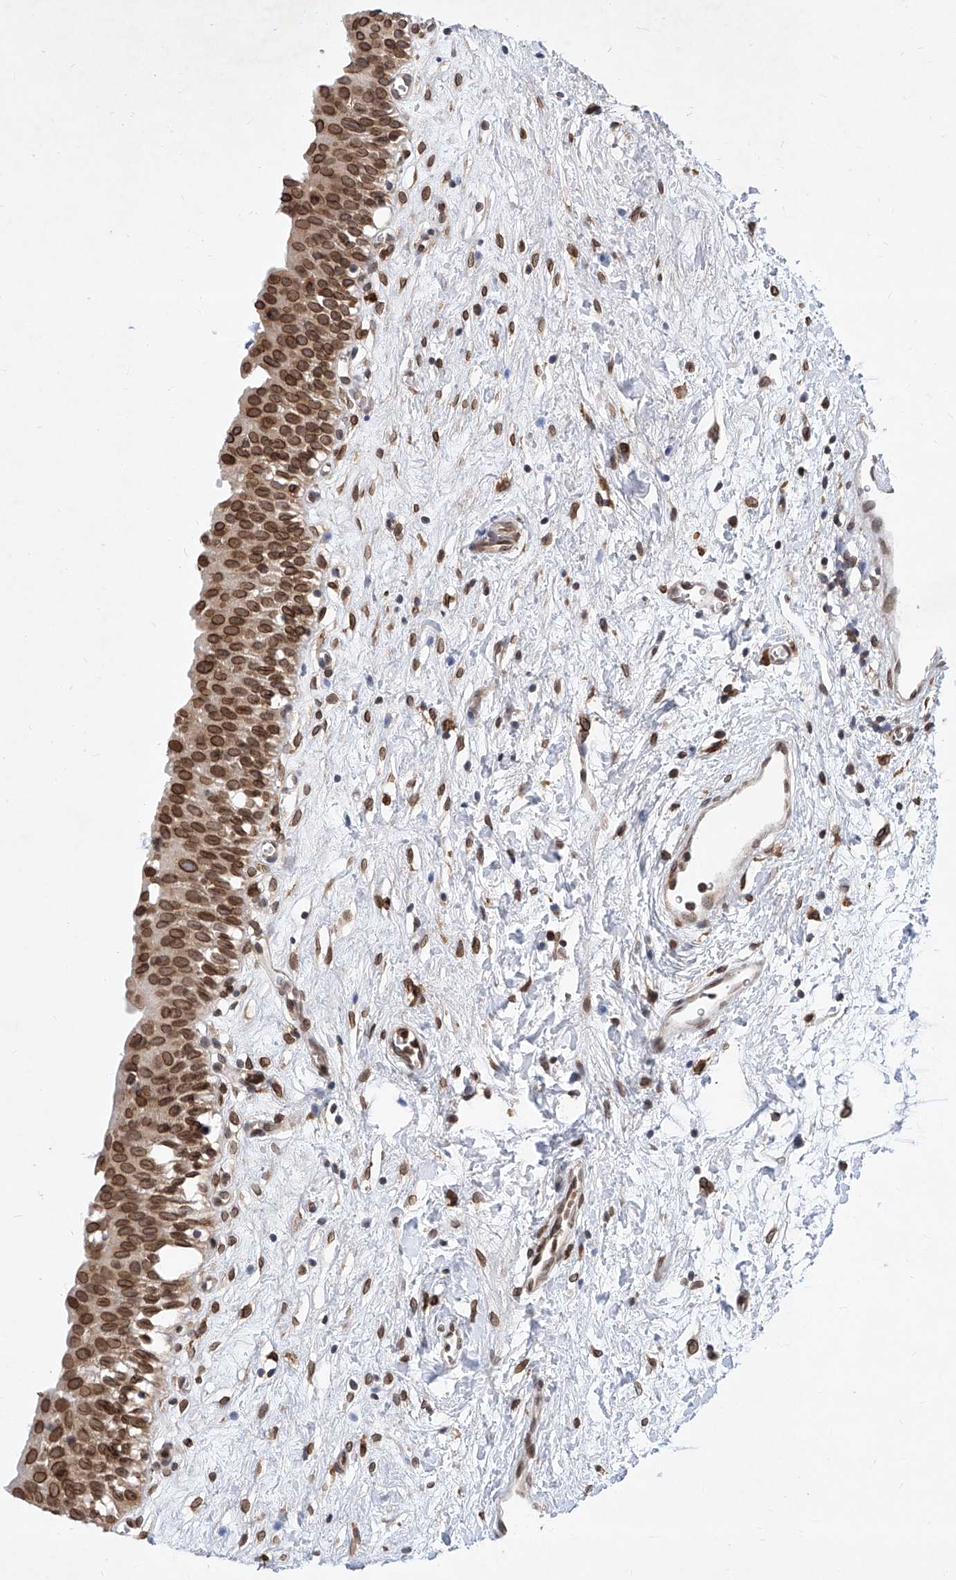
{"staining": {"intensity": "strong", "quantity": "25%-75%", "location": "cytoplasmic/membranous,nuclear"}, "tissue": "urinary bladder", "cell_type": "Urothelial cells", "image_type": "normal", "snomed": [{"axis": "morphology", "description": "Normal tissue, NOS"}, {"axis": "topography", "description": "Urinary bladder"}], "caption": "Immunohistochemistry (IHC) of normal human urinary bladder shows high levels of strong cytoplasmic/membranous,nuclear expression in approximately 25%-75% of urothelial cells. (IHC, brightfield microscopy, high magnification).", "gene": "MX2", "patient": {"sex": "male", "age": 51}}